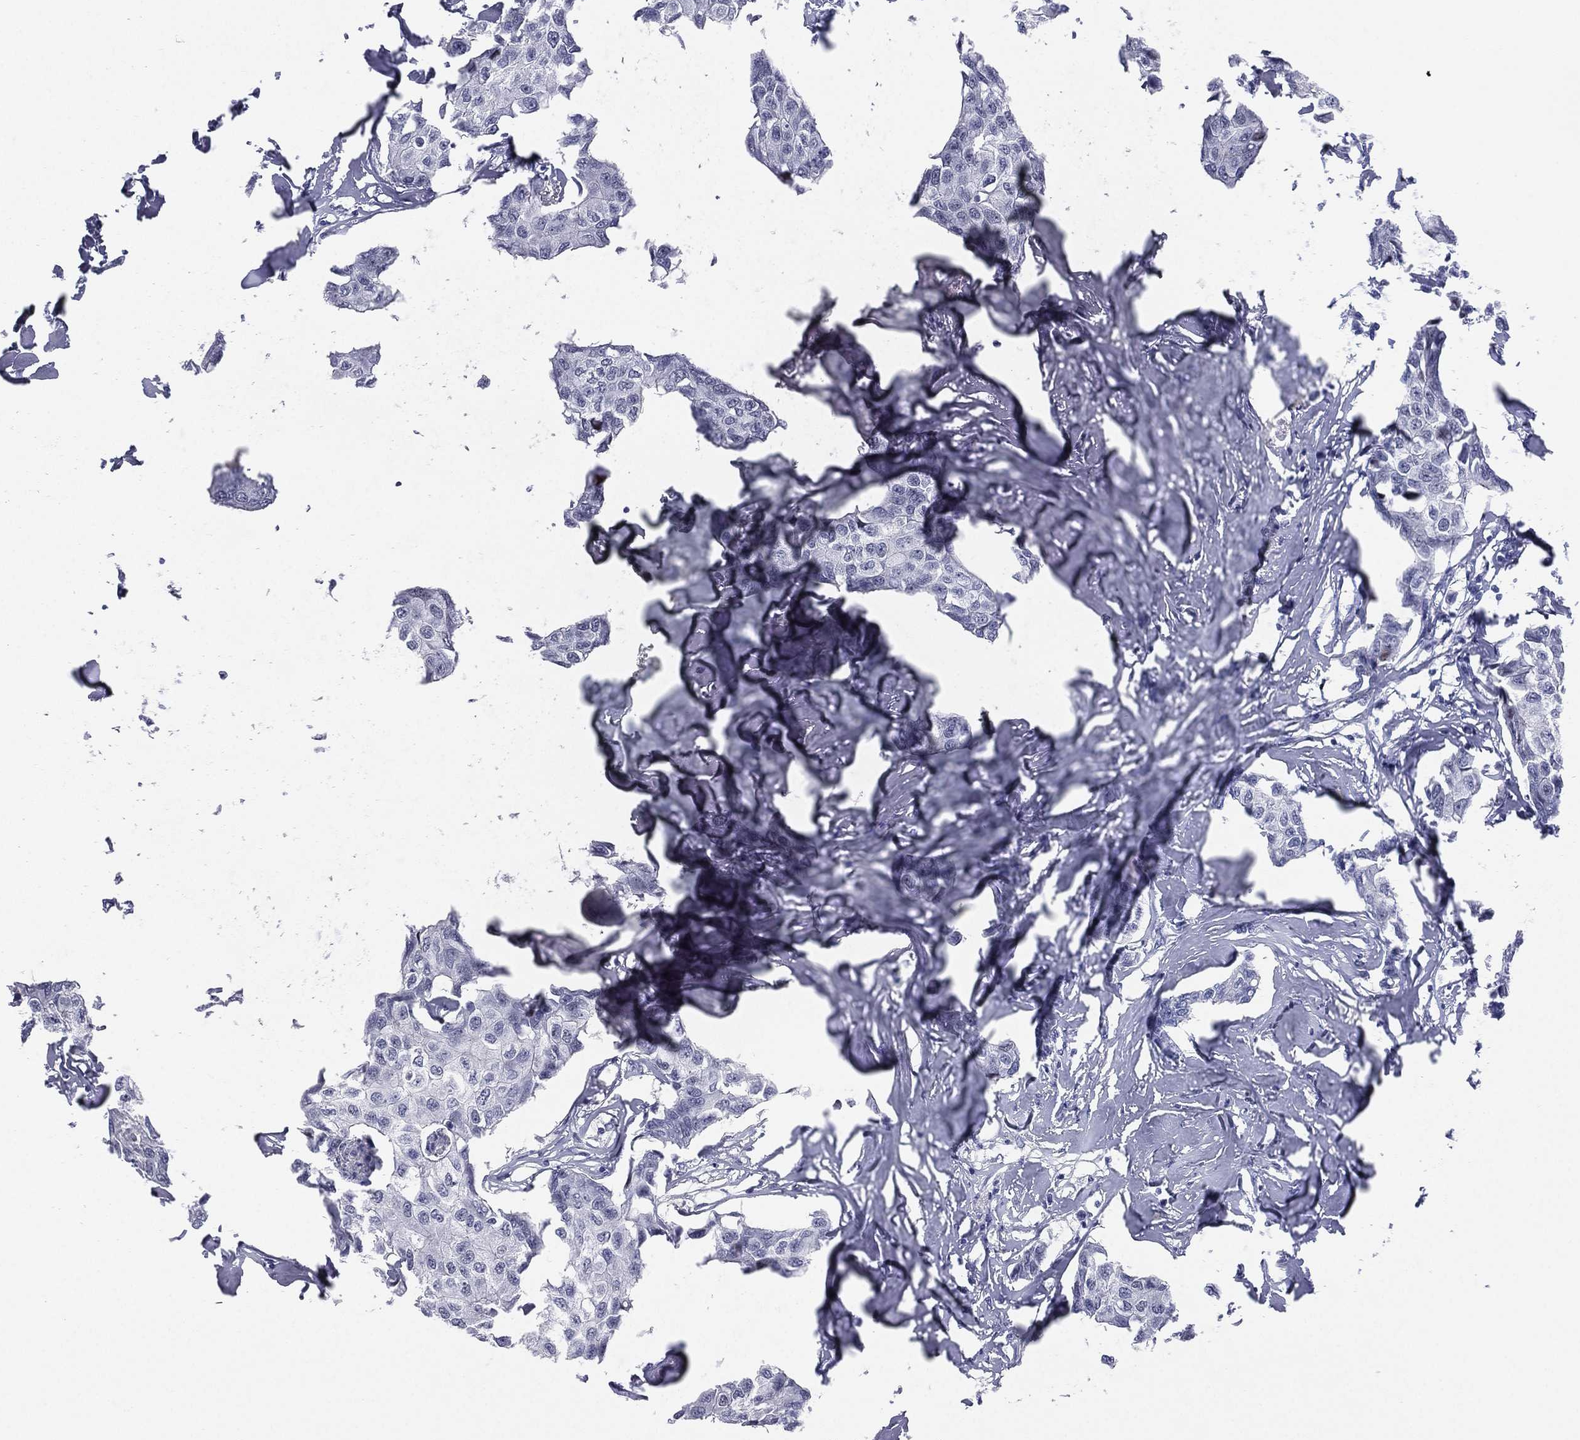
{"staining": {"intensity": "negative", "quantity": "none", "location": "none"}, "tissue": "breast cancer", "cell_type": "Tumor cells", "image_type": "cancer", "snomed": [{"axis": "morphology", "description": "Duct carcinoma"}, {"axis": "topography", "description": "Breast"}], "caption": "Breast cancer stained for a protein using immunohistochemistry shows no expression tumor cells.", "gene": "HLA-DOA", "patient": {"sex": "female", "age": 80}}